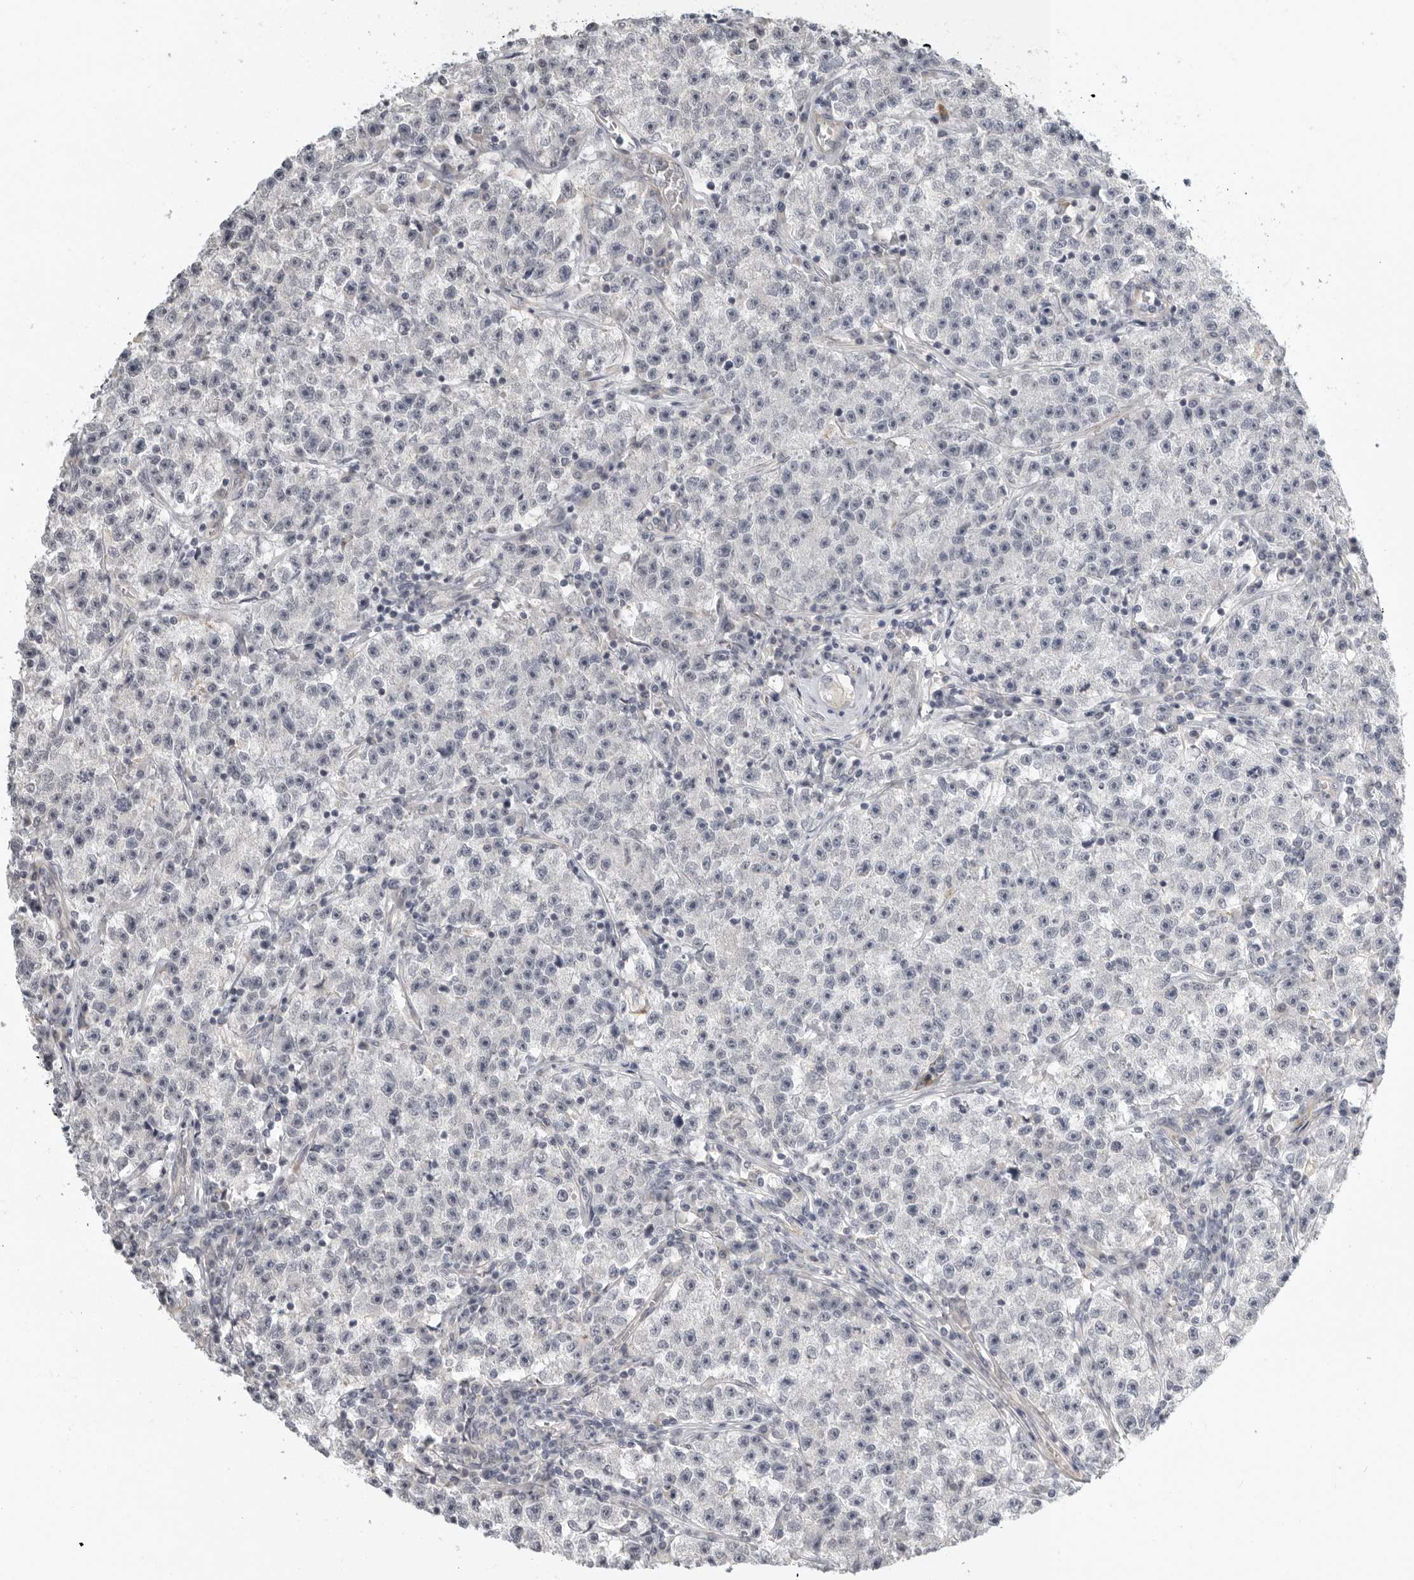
{"staining": {"intensity": "negative", "quantity": "none", "location": "none"}, "tissue": "testis cancer", "cell_type": "Tumor cells", "image_type": "cancer", "snomed": [{"axis": "morphology", "description": "Seminoma, NOS"}, {"axis": "topography", "description": "Testis"}], "caption": "DAB immunohistochemical staining of human testis cancer displays no significant expression in tumor cells. (Stains: DAB (3,3'-diaminobenzidine) immunohistochemistry with hematoxylin counter stain, Microscopy: brightfield microscopy at high magnification).", "gene": "STAB2", "patient": {"sex": "male", "age": 22}}